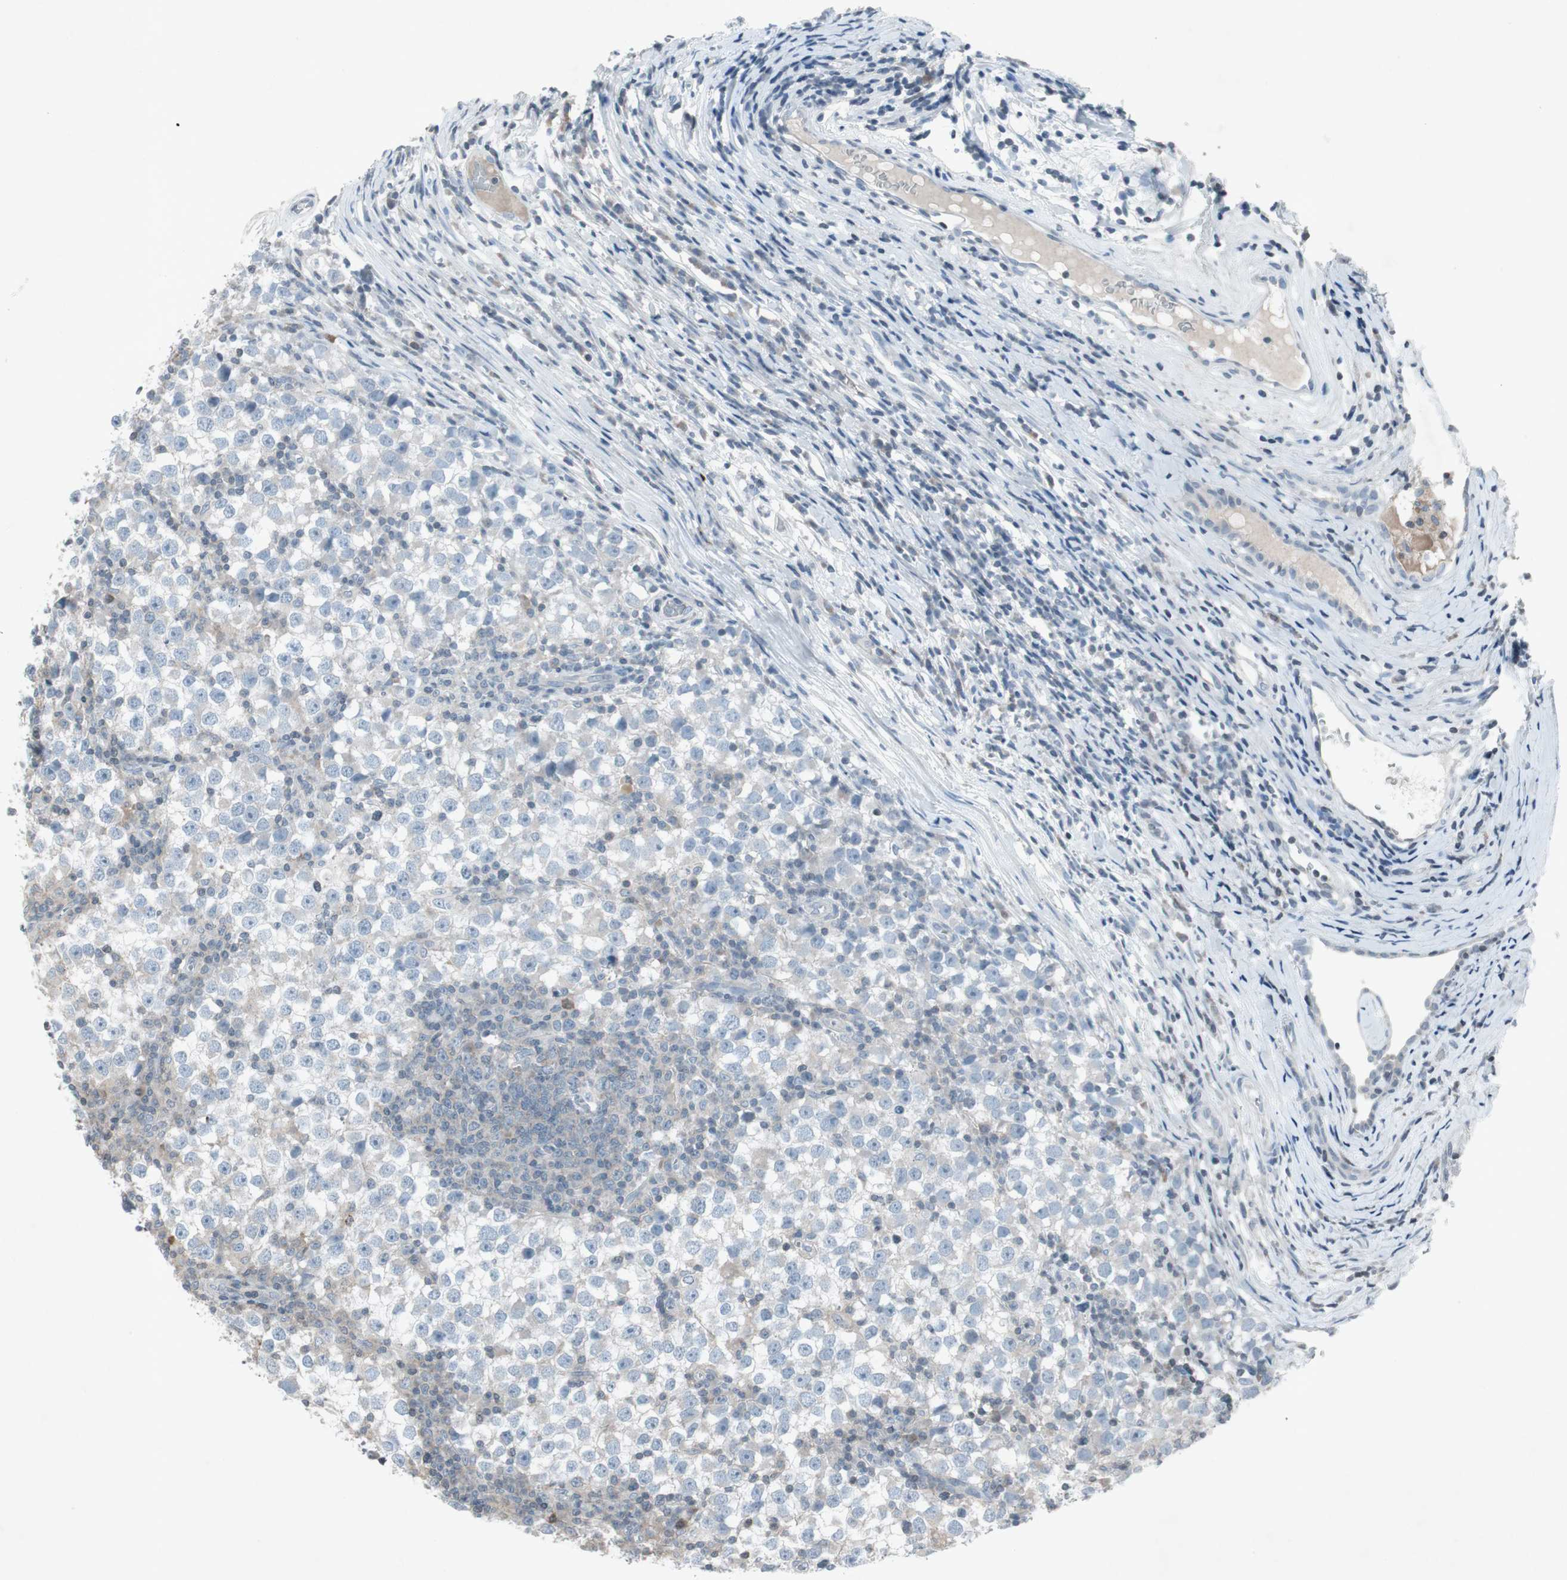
{"staining": {"intensity": "negative", "quantity": "none", "location": "none"}, "tissue": "testis cancer", "cell_type": "Tumor cells", "image_type": "cancer", "snomed": [{"axis": "morphology", "description": "Seminoma, NOS"}, {"axis": "topography", "description": "Testis"}], "caption": "Immunohistochemistry of testis seminoma exhibits no positivity in tumor cells.", "gene": "ARG2", "patient": {"sex": "male", "age": 65}}